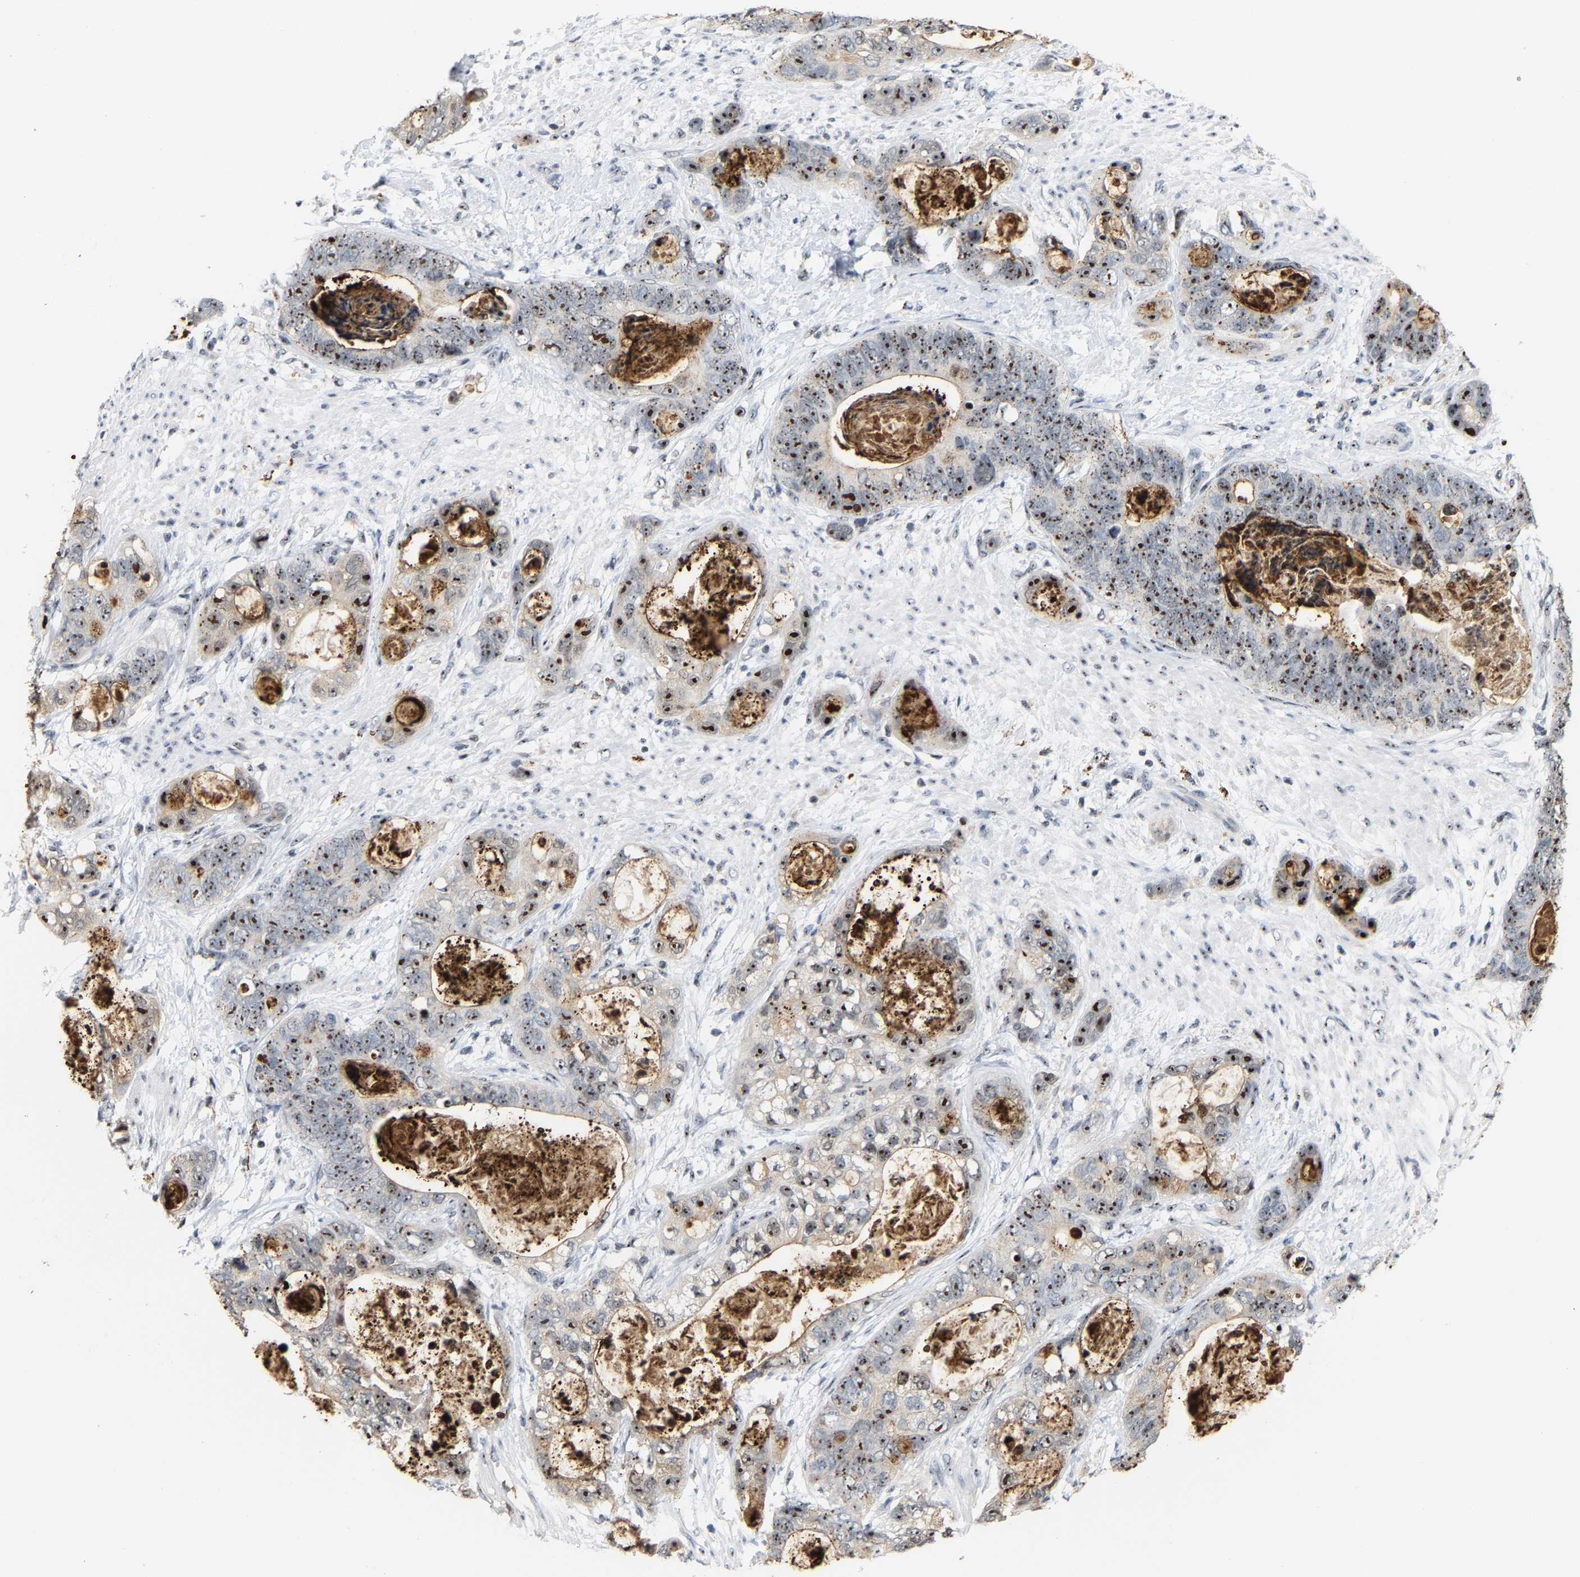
{"staining": {"intensity": "strong", "quantity": ">75%", "location": "nuclear"}, "tissue": "stomach cancer", "cell_type": "Tumor cells", "image_type": "cancer", "snomed": [{"axis": "morphology", "description": "Normal tissue, NOS"}, {"axis": "morphology", "description": "Adenocarcinoma, NOS"}, {"axis": "topography", "description": "Stomach"}], "caption": "The micrograph shows a brown stain indicating the presence of a protein in the nuclear of tumor cells in stomach adenocarcinoma. (DAB (3,3'-diaminobenzidine) IHC, brown staining for protein, blue staining for nuclei).", "gene": "NOP58", "patient": {"sex": "female", "age": 89}}